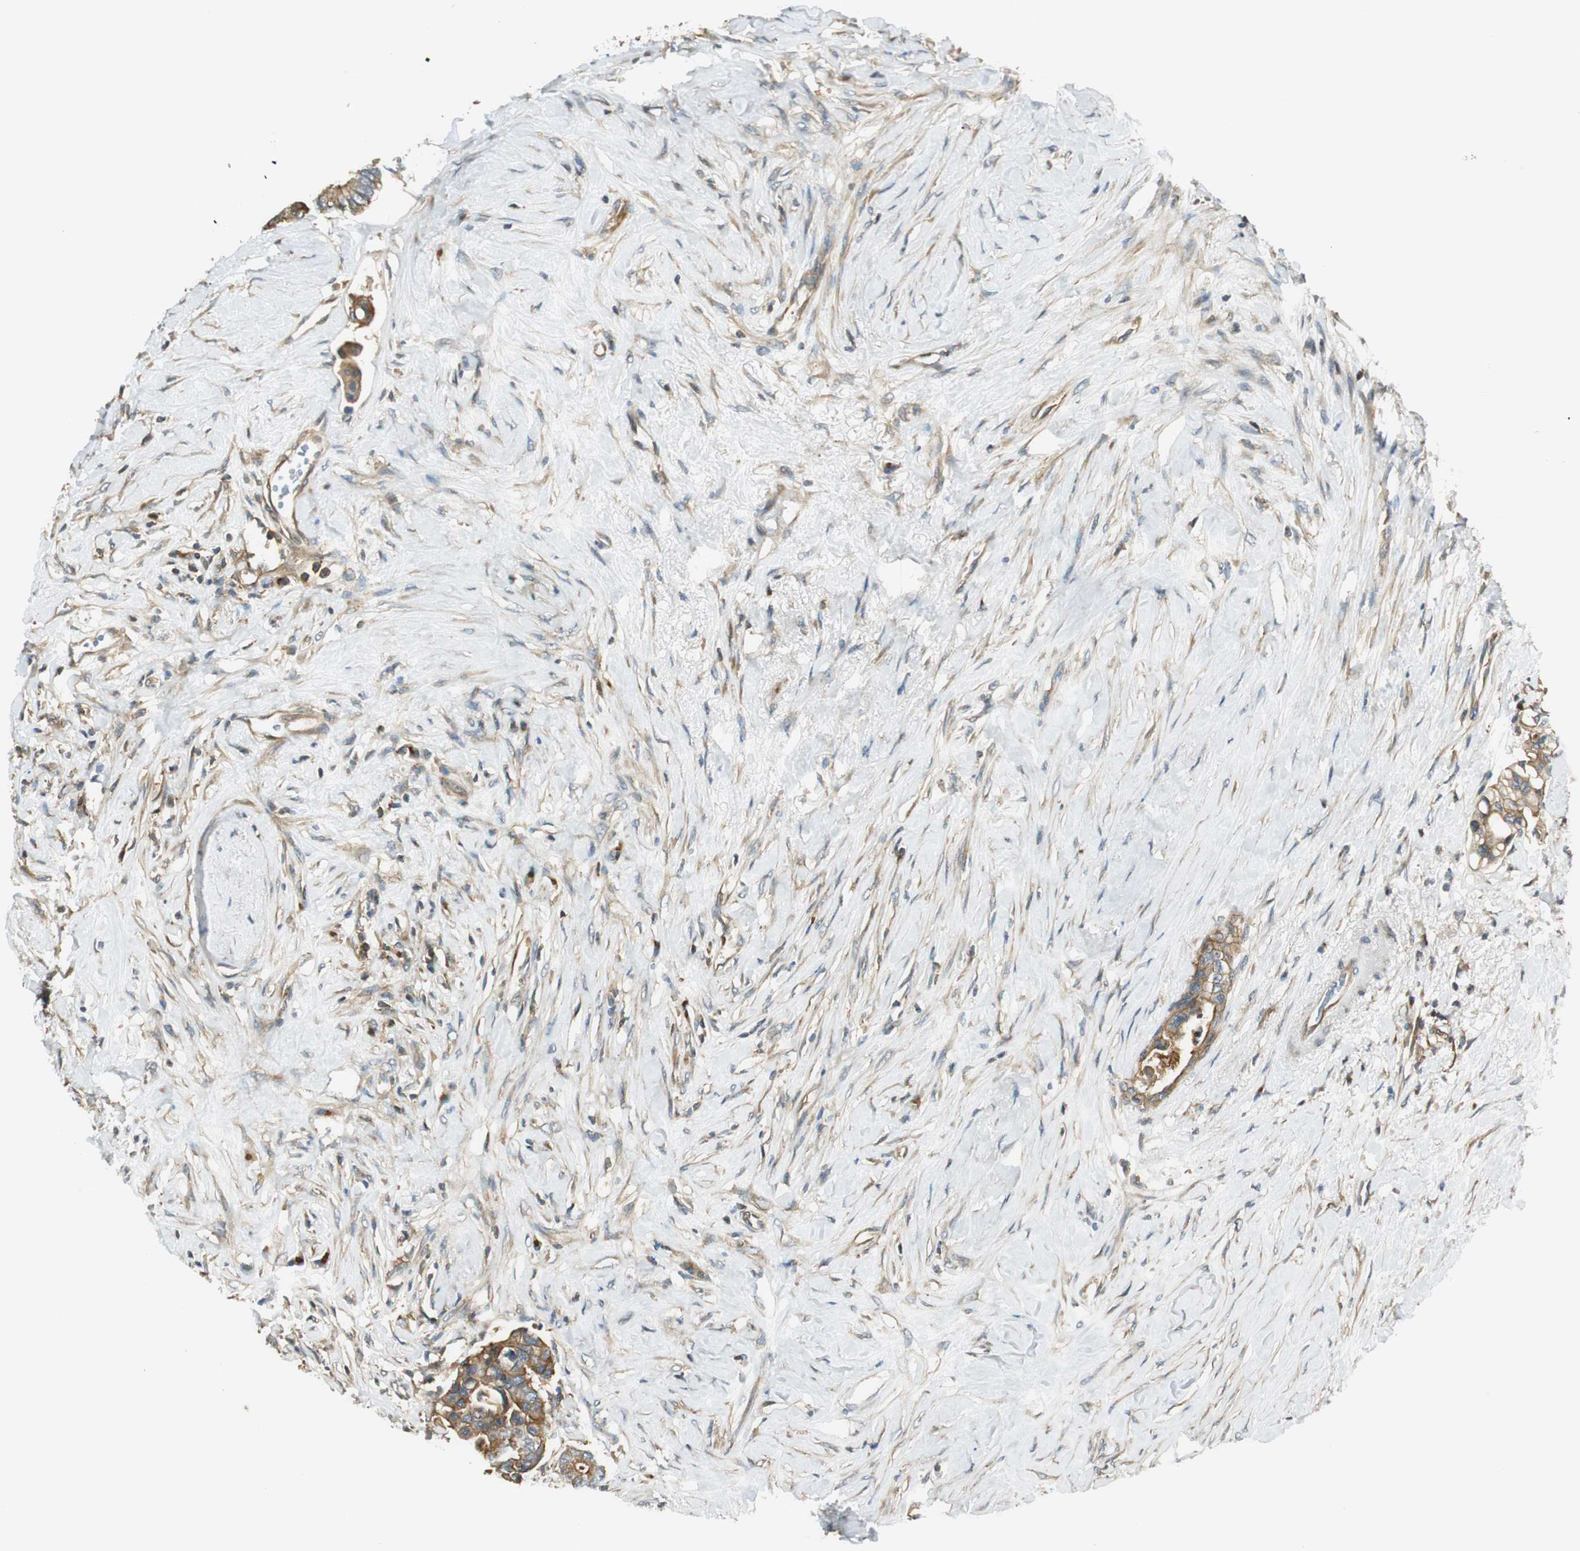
{"staining": {"intensity": "moderate", "quantity": ">75%", "location": "cytoplasmic/membranous"}, "tissue": "colorectal cancer", "cell_type": "Tumor cells", "image_type": "cancer", "snomed": [{"axis": "morphology", "description": "Normal tissue, NOS"}, {"axis": "morphology", "description": "Adenocarcinoma, NOS"}, {"axis": "topography", "description": "Colon"}], "caption": "This micrograph displays immunohistochemistry (IHC) staining of human colorectal cancer (adenocarcinoma), with medium moderate cytoplasmic/membranous positivity in about >75% of tumor cells.", "gene": "PI4K2B", "patient": {"sex": "male", "age": 82}}